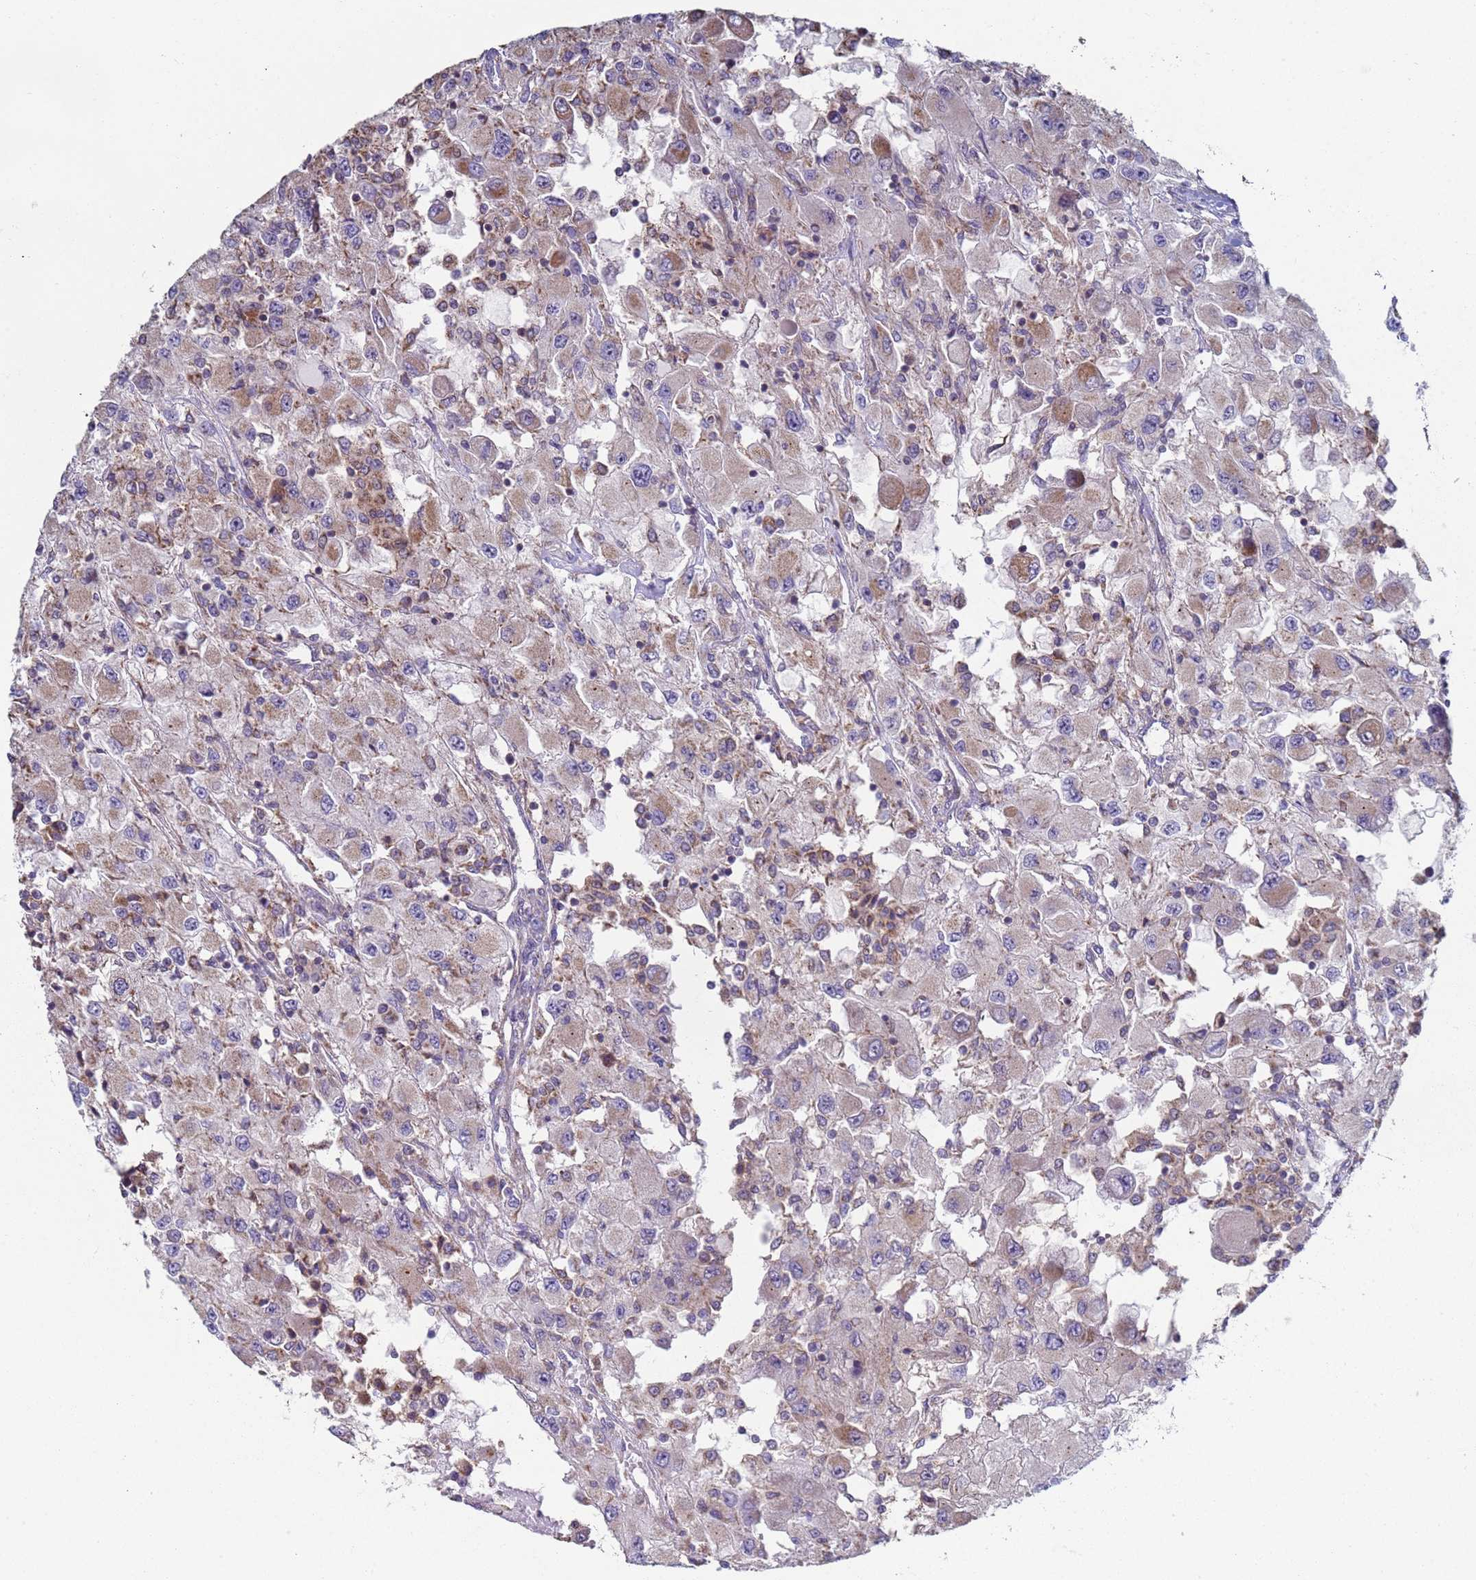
{"staining": {"intensity": "weak", "quantity": "<25%", "location": "cytoplasmic/membranous"}, "tissue": "renal cancer", "cell_type": "Tumor cells", "image_type": "cancer", "snomed": [{"axis": "morphology", "description": "Adenocarcinoma, NOS"}, {"axis": "topography", "description": "Kidney"}], "caption": "Tumor cells show no significant staining in adenocarcinoma (renal).", "gene": "DIP2B", "patient": {"sex": "female", "age": 67}}